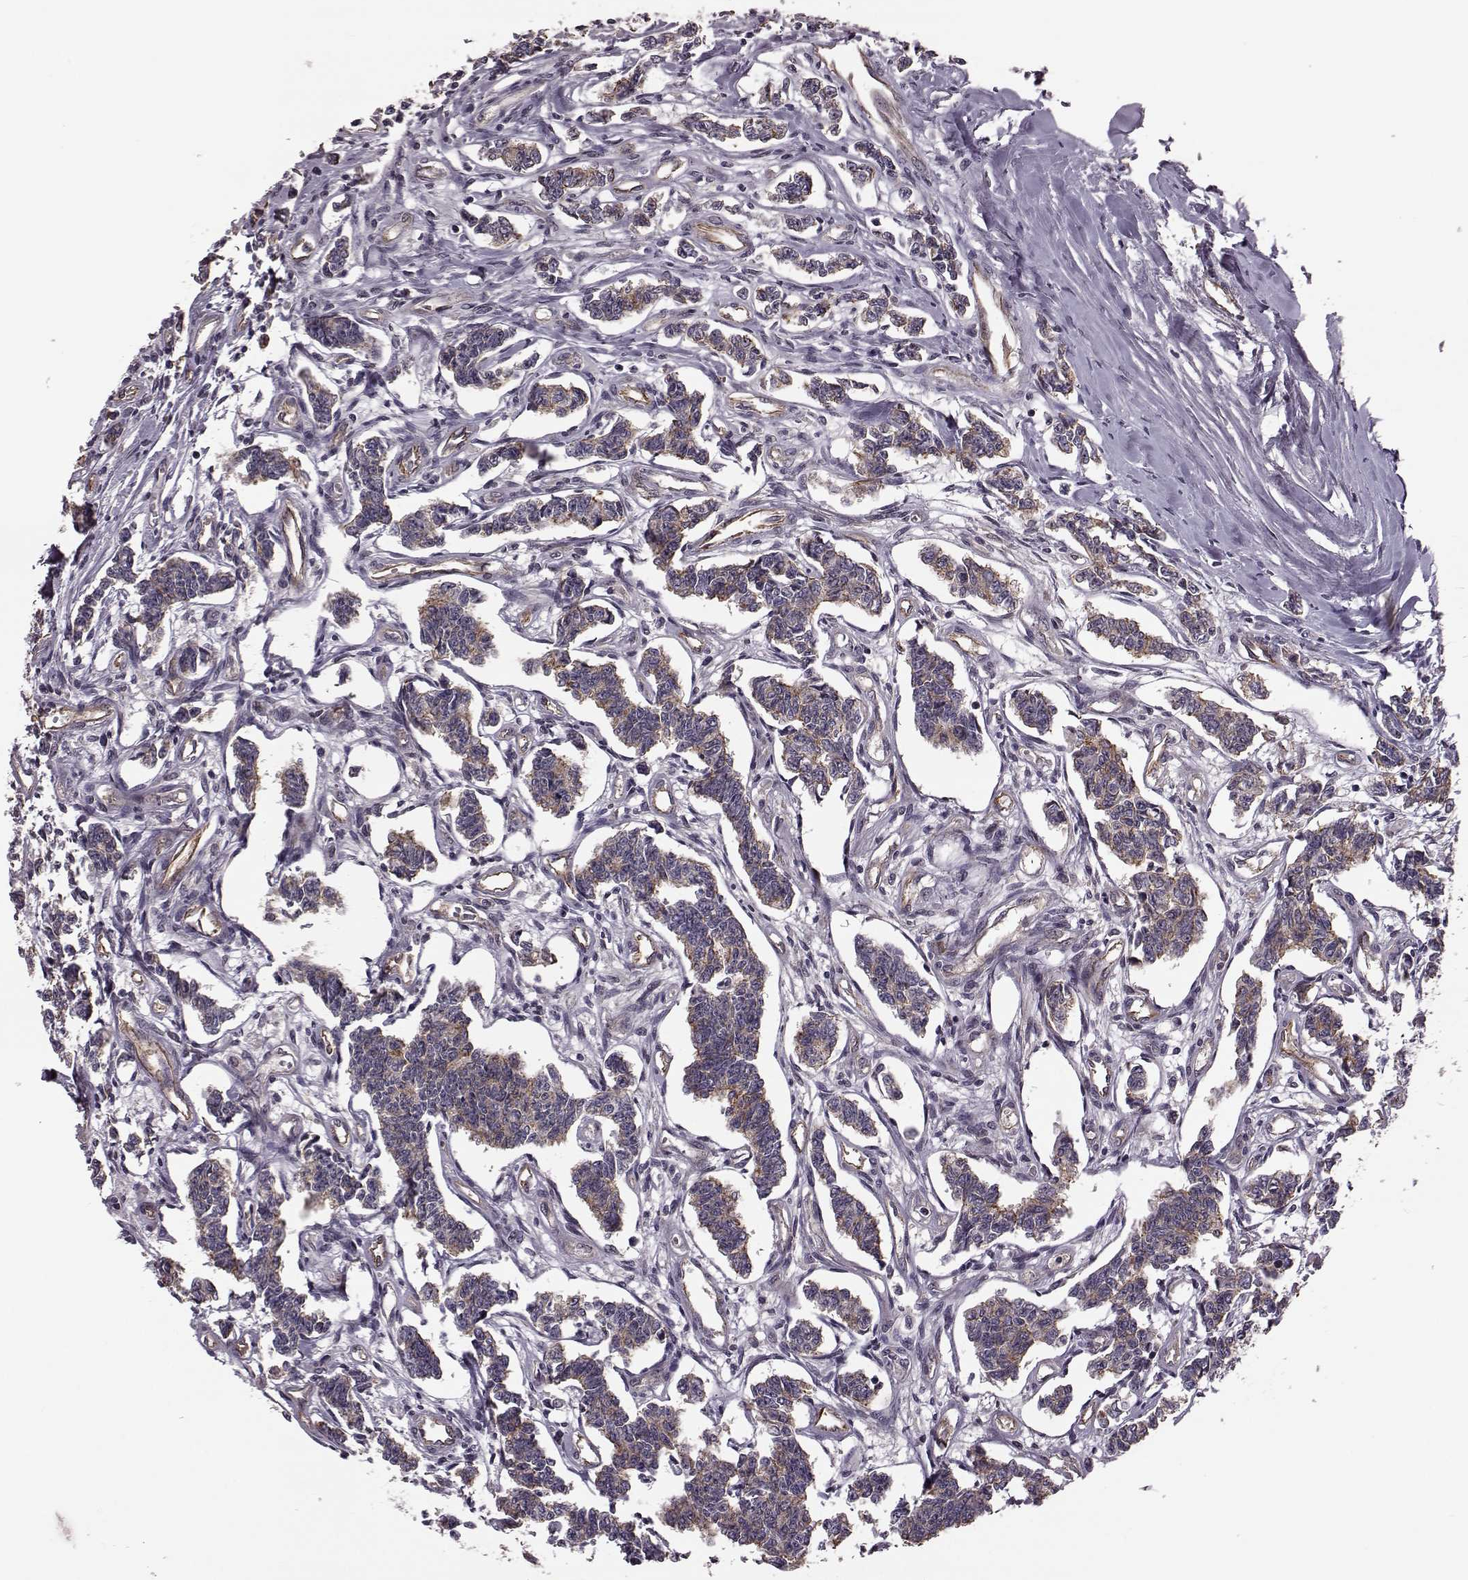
{"staining": {"intensity": "strong", "quantity": "25%-75%", "location": "cytoplasmic/membranous"}, "tissue": "carcinoid", "cell_type": "Tumor cells", "image_type": "cancer", "snomed": [{"axis": "morphology", "description": "Carcinoid, malignant, NOS"}, {"axis": "topography", "description": "Kidney"}], "caption": "Malignant carcinoid stained with DAB (3,3'-diaminobenzidine) immunohistochemistry demonstrates high levels of strong cytoplasmic/membranous expression in about 25%-75% of tumor cells. The staining was performed using DAB (3,3'-diaminobenzidine) to visualize the protein expression in brown, while the nuclei were stained in blue with hematoxylin (Magnification: 20x).", "gene": "SYNPO", "patient": {"sex": "female", "age": 41}}